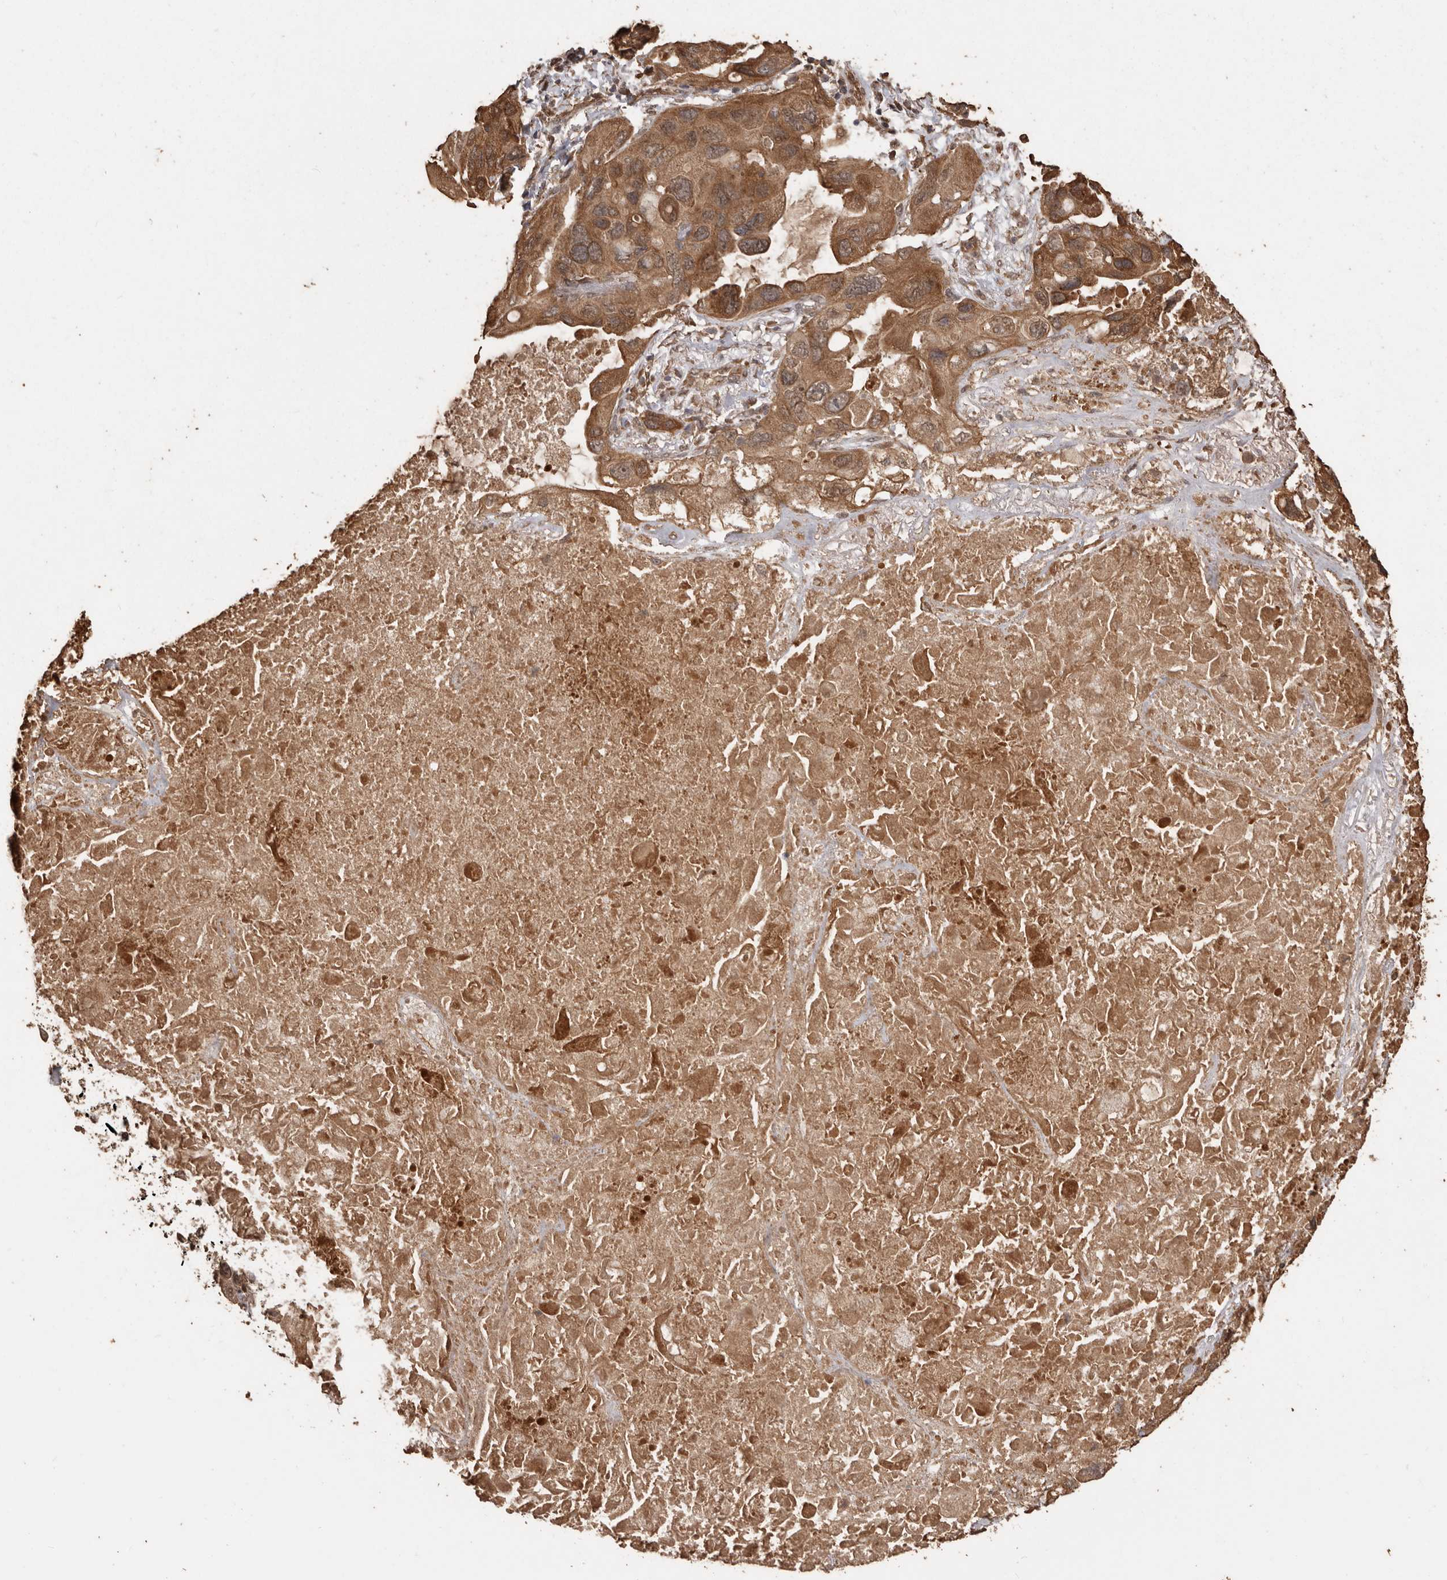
{"staining": {"intensity": "moderate", "quantity": ">75%", "location": "cytoplasmic/membranous"}, "tissue": "lung cancer", "cell_type": "Tumor cells", "image_type": "cancer", "snomed": [{"axis": "morphology", "description": "Squamous cell carcinoma, NOS"}, {"axis": "topography", "description": "Lung"}], "caption": "An image showing moderate cytoplasmic/membranous expression in approximately >75% of tumor cells in lung cancer, as visualized by brown immunohistochemical staining.", "gene": "NUP43", "patient": {"sex": "female", "age": 73}}